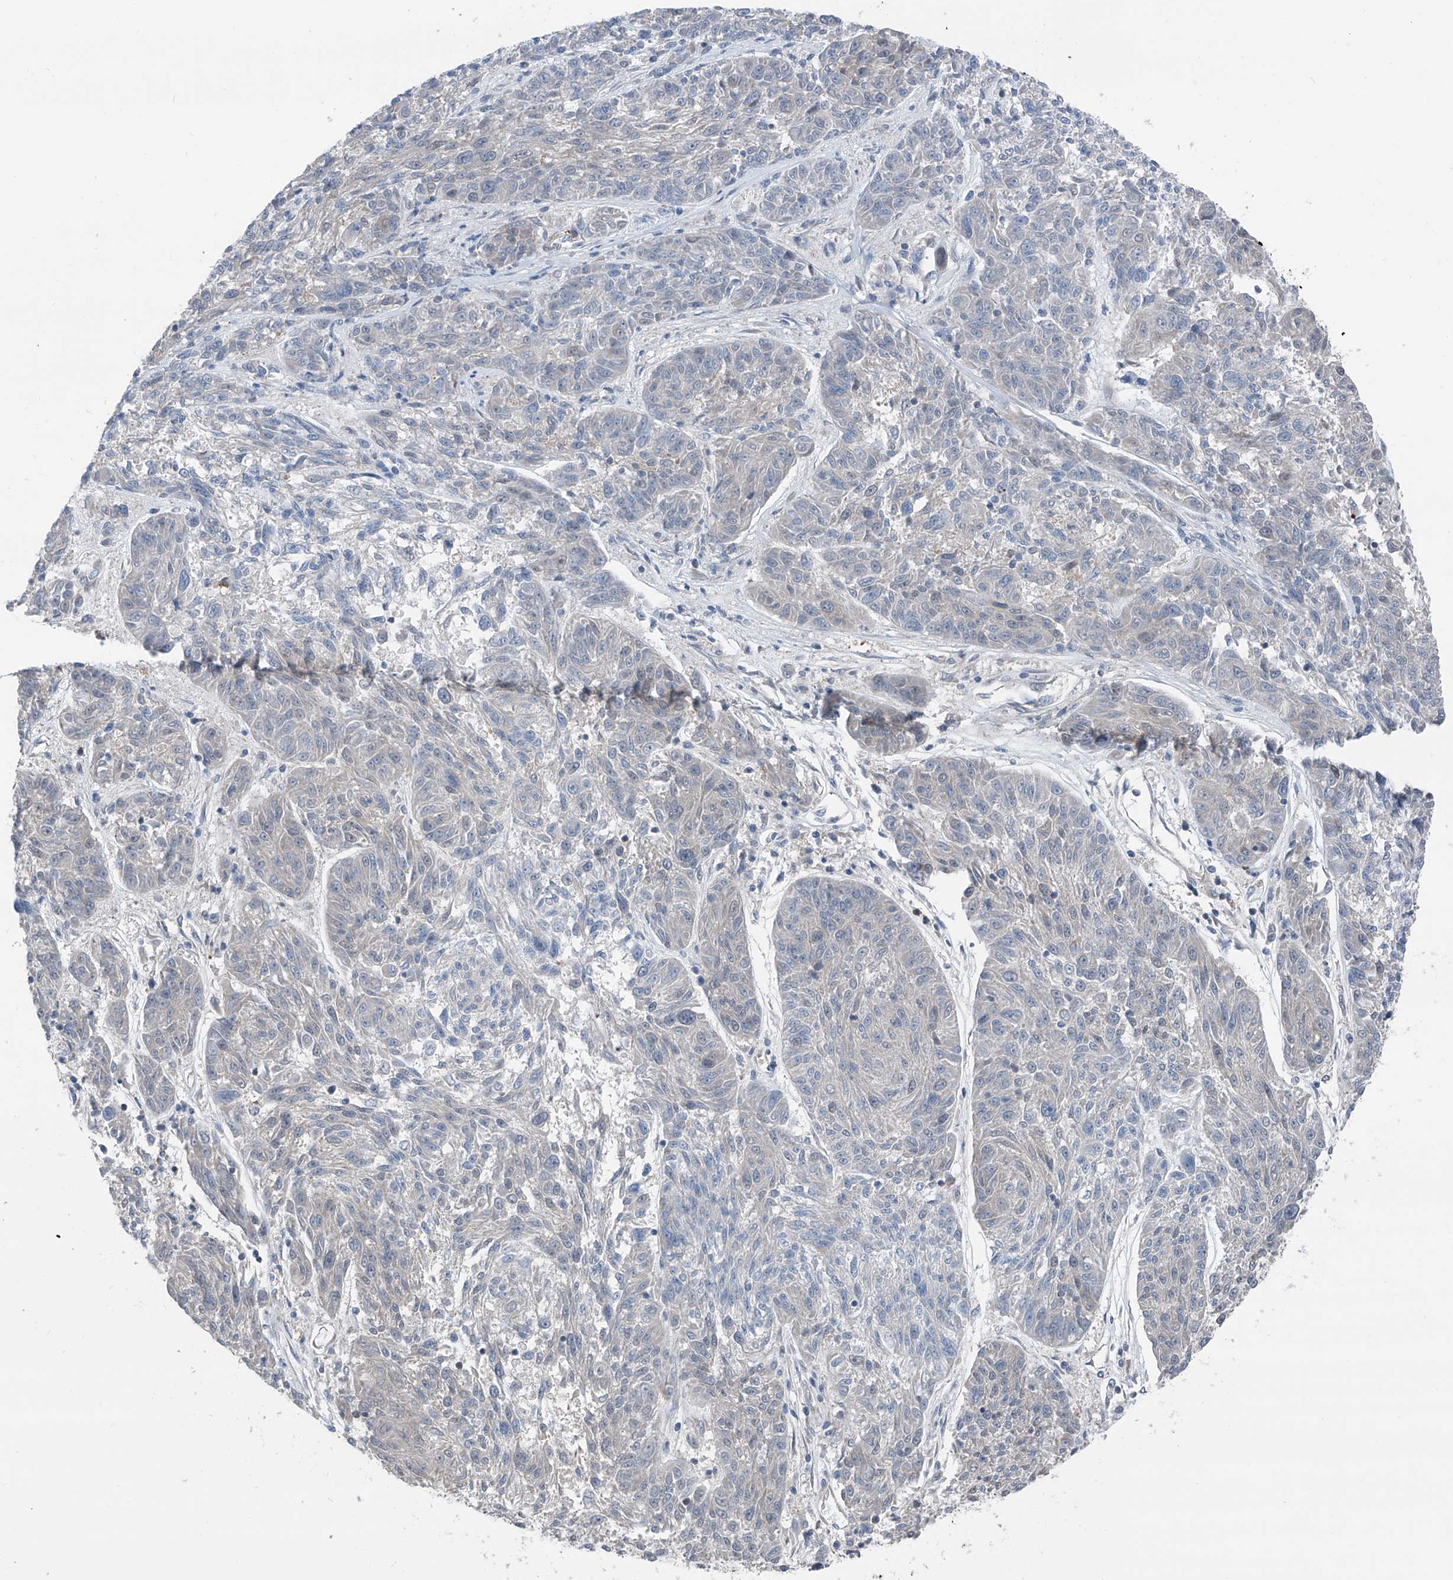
{"staining": {"intensity": "negative", "quantity": "none", "location": "none"}, "tissue": "melanoma", "cell_type": "Tumor cells", "image_type": "cancer", "snomed": [{"axis": "morphology", "description": "Malignant melanoma, NOS"}, {"axis": "topography", "description": "Skin"}], "caption": "Immunohistochemical staining of melanoma reveals no significant expression in tumor cells.", "gene": "HSPB11", "patient": {"sex": "male", "age": 53}}